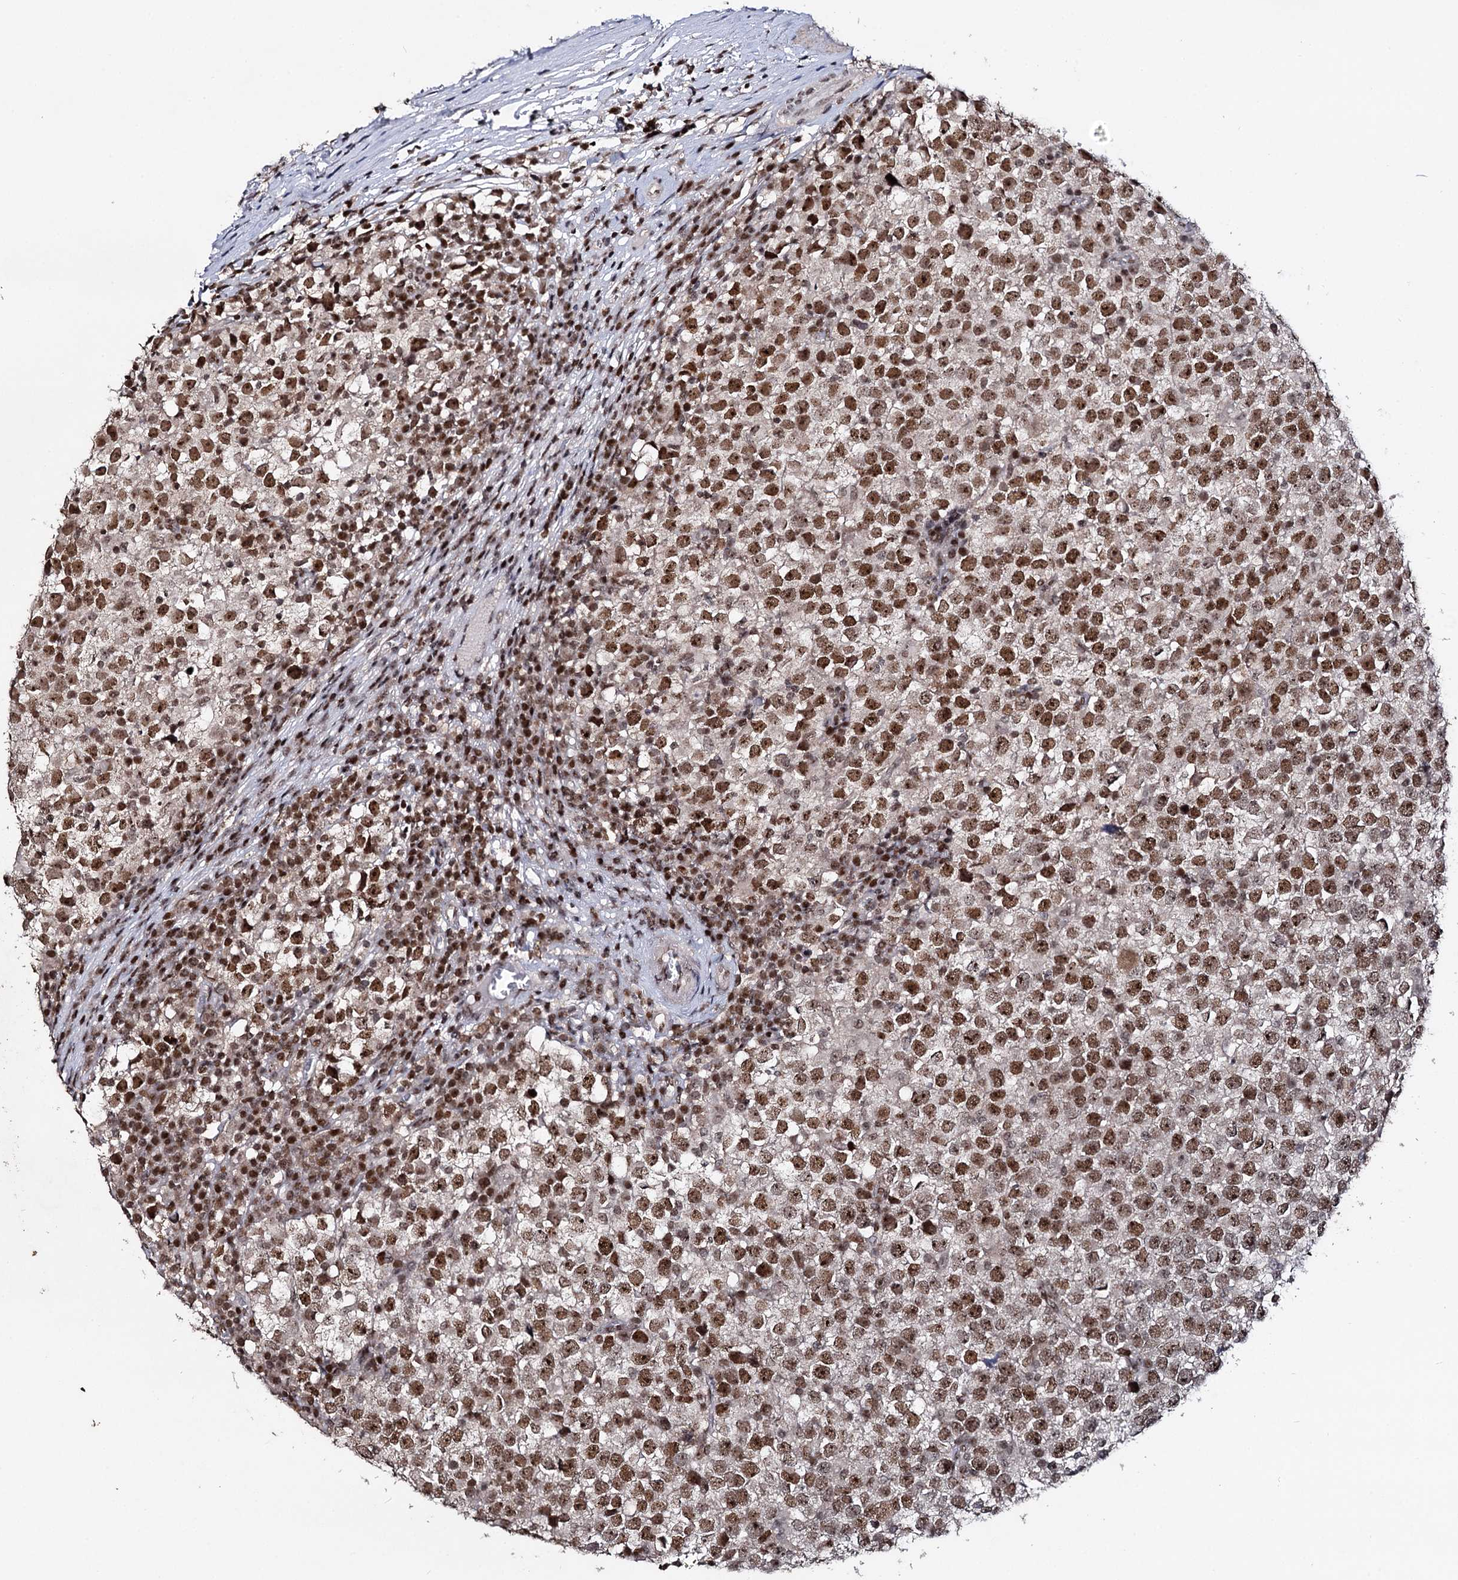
{"staining": {"intensity": "moderate", "quantity": ">75%", "location": "nuclear"}, "tissue": "testis cancer", "cell_type": "Tumor cells", "image_type": "cancer", "snomed": [{"axis": "morphology", "description": "Seminoma, NOS"}, {"axis": "topography", "description": "Testis"}], "caption": "Immunohistochemistry of testis cancer (seminoma) reveals medium levels of moderate nuclear staining in about >75% of tumor cells. (IHC, brightfield microscopy, high magnification).", "gene": "SMCHD1", "patient": {"sex": "male", "age": 65}}